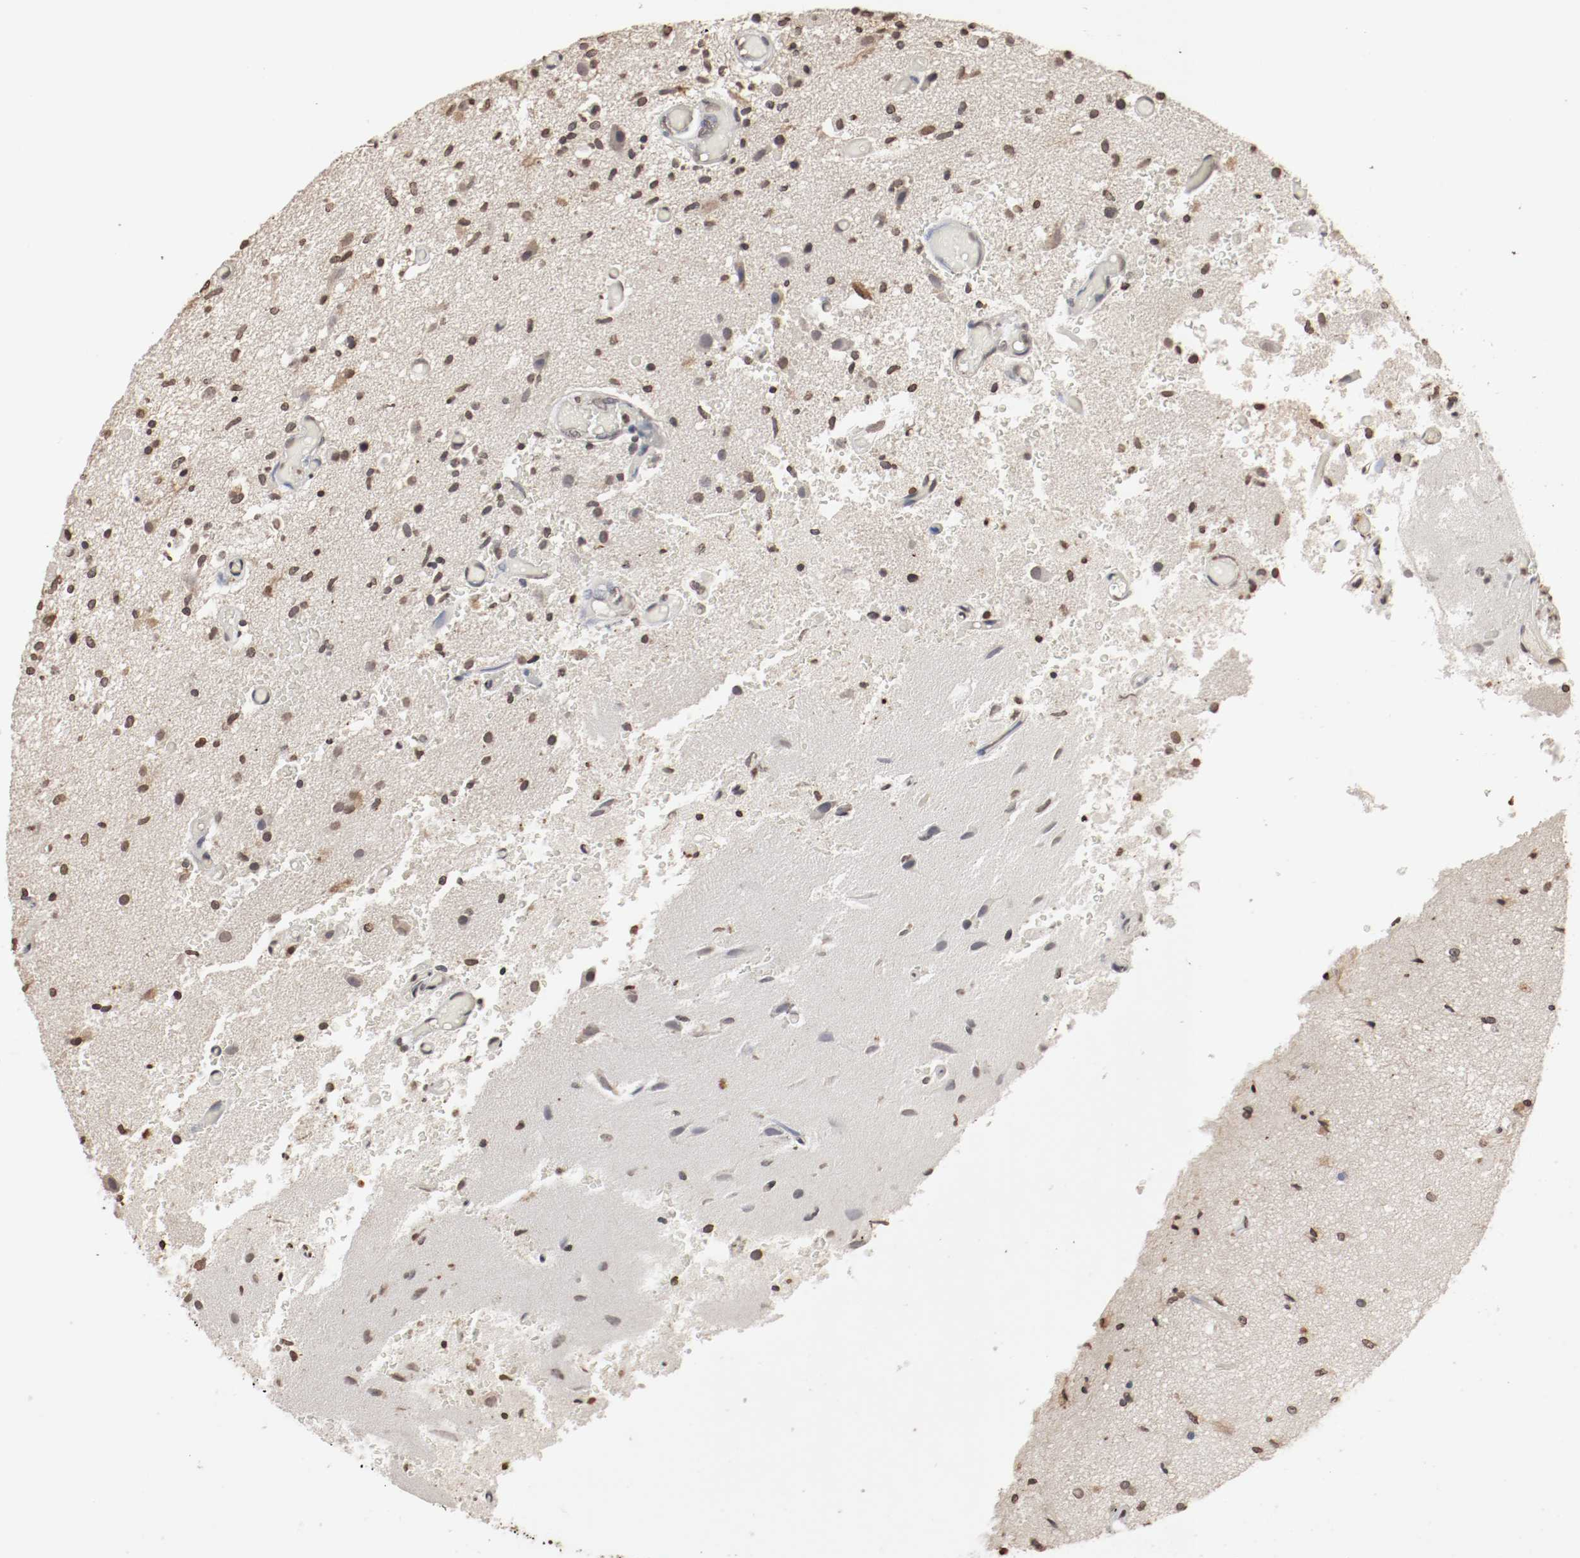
{"staining": {"intensity": "moderate", "quantity": "25%-75%", "location": "nuclear"}, "tissue": "glioma", "cell_type": "Tumor cells", "image_type": "cancer", "snomed": [{"axis": "morphology", "description": "Normal tissue, NOS"}, {"axis": "morphology", "description": "Glioma, malignant, High grade"}, {"axis": "topography", "description": "Cerebral cortex"}], "caption": "Immunohistochemistry photomicrograph of neoplastic tissue: human glioma stained using immunohistochemistry (IHC) exhibits medium levels of moderate protein expression localized specifically in the nuclear of tumor cells, appearing as a nuclear brown color.", "gene": "WASL", "patient": {"sex": "male", "age": 77}}